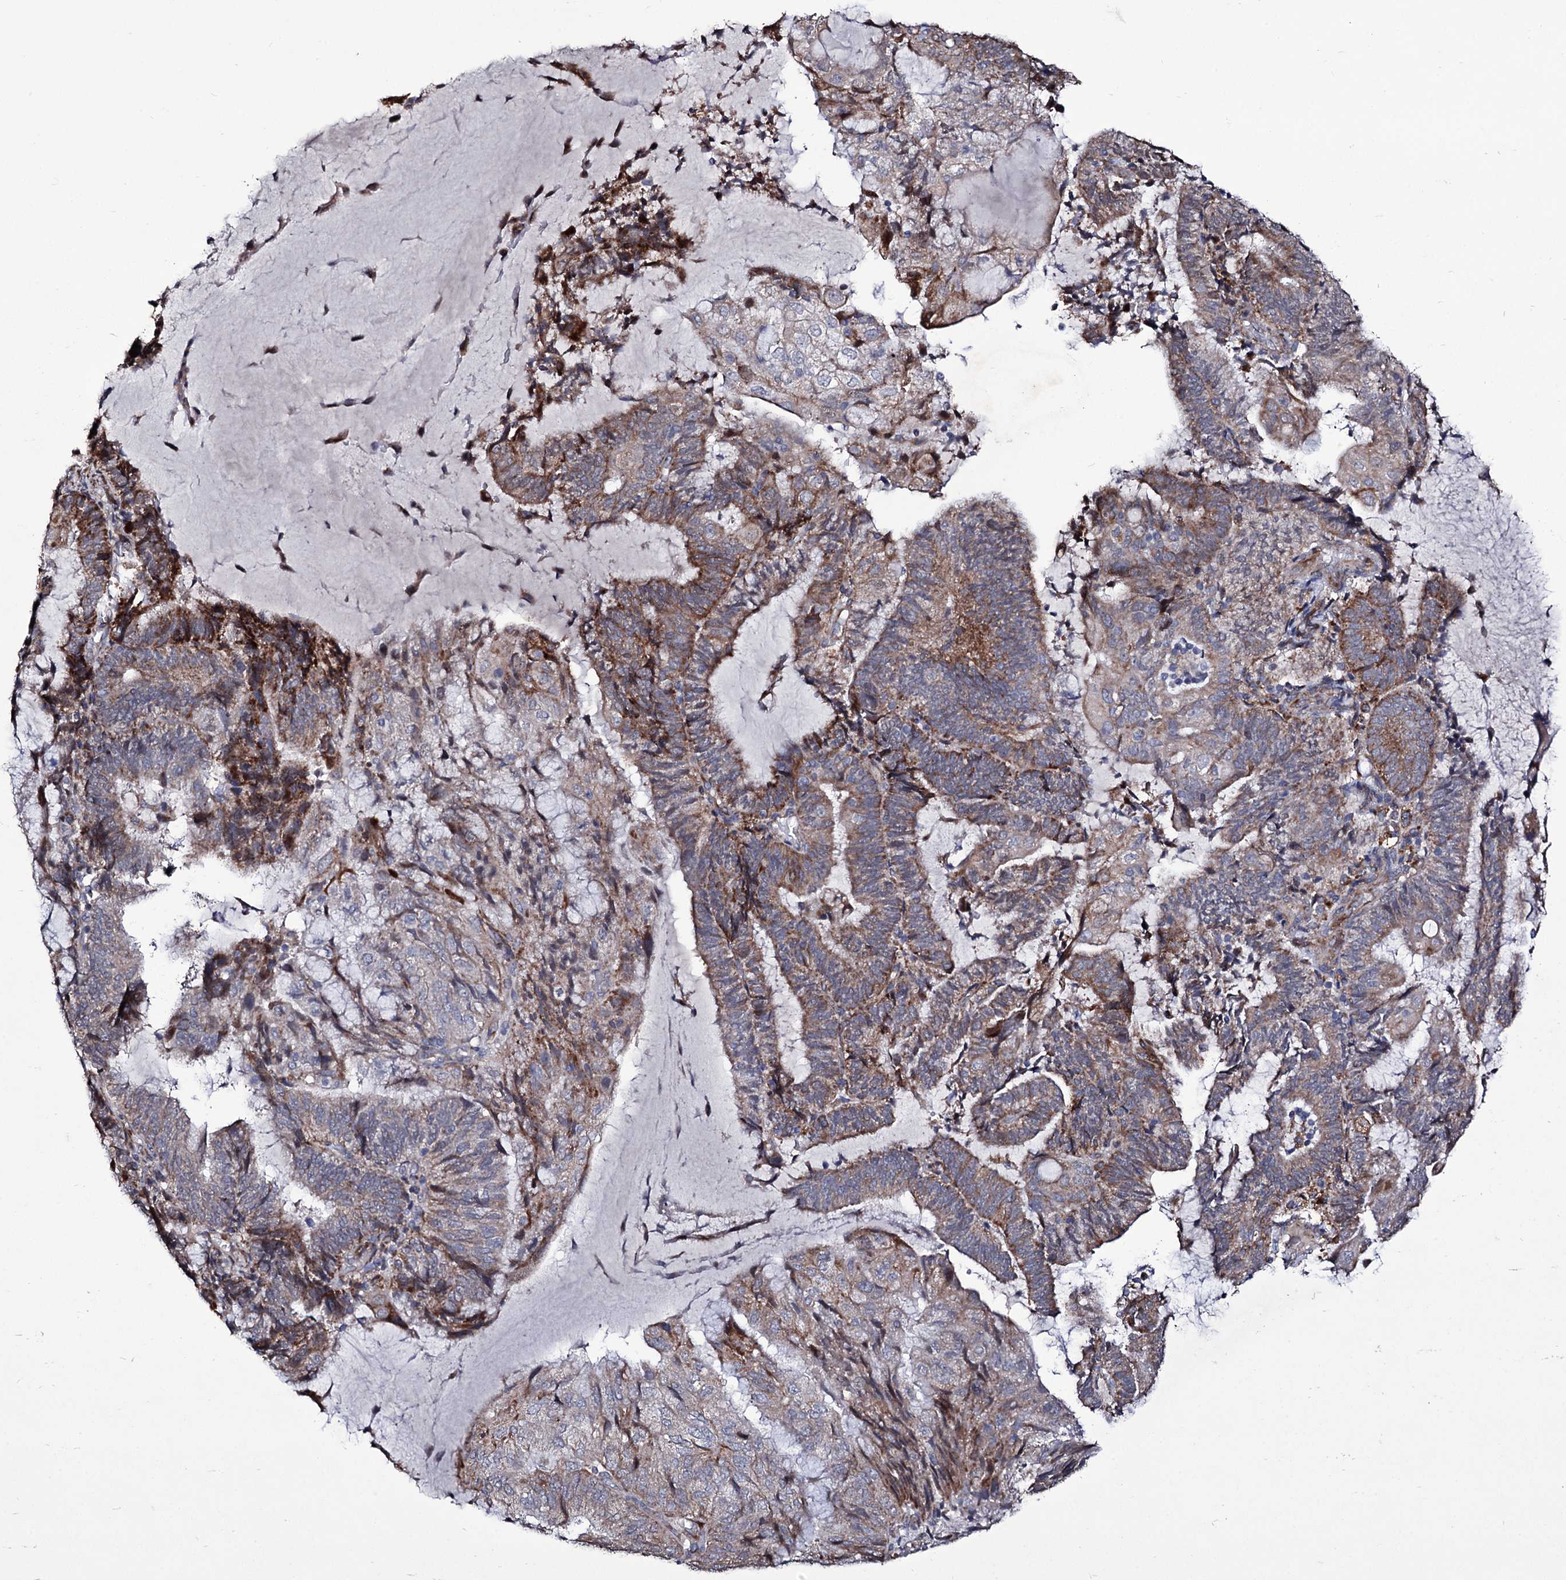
{"staining": {"intensity": "moderate", "quantity": "<25%", "location": "cytoplasmic/membranous"}, "tissue": "endometrial cancer", "cell_type": "Tumor cells", "image_type": "cancer", "snomed": [{"axis": "morphology", "description": "Adenocarcinoma, NOS"}, {"axis": "topography", "description": "Endometrium"}], "caption": "Immunohistochemistry (IHC) of human adenocarcinoma (endometrial) shows low levels of moderate cytoplasmic/membranous expression in about <25% of tumor cells. (DAB = brown stain, brightfield microscopy at high magnification).", "gene": "TUBGCP5", "patient": {"sex": "female", "age": 81}}